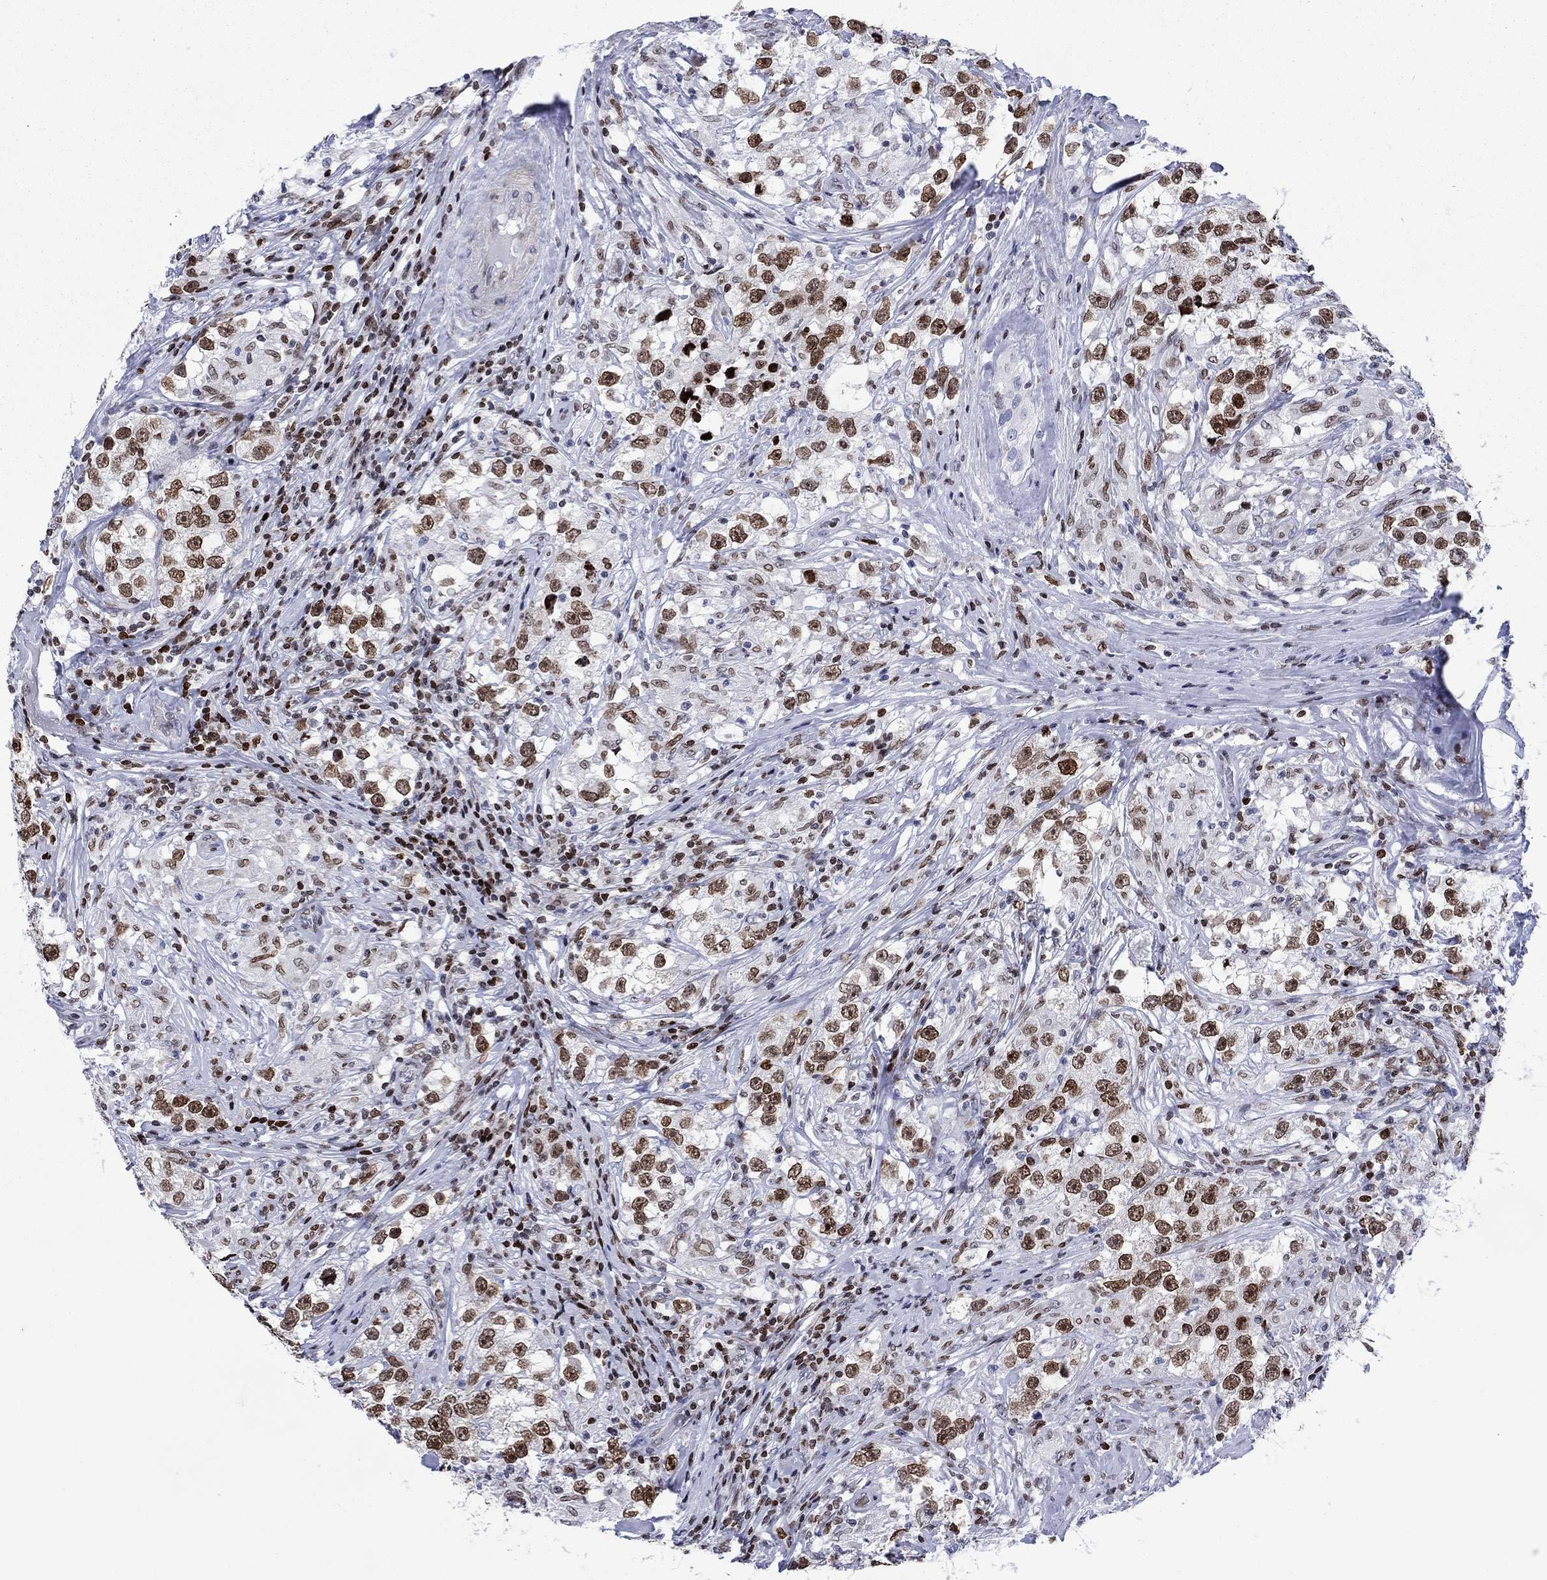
{"staining": {"intensity": "moderate", "quantity": ">75%", "location": "nuclear"}, "tissue": "testis cancer", "cell_type": "Tumor cells", "image_type": "cancer", "snomed": [{"axis": "morphology", "description": "Seminoma, NOS"}, {"axis": "topography", "description": "Testis"}], "caption": "The histopathology image exhibits immunohistochemical staining of testis cancer. There is moderate nuclear expression is identified in about >75% of tumor cells. (DAB = brown stain, brightfield microscopy at high magnification).", "gene": "HMGA1", "patient": {"sex": "male", "age": 46}}